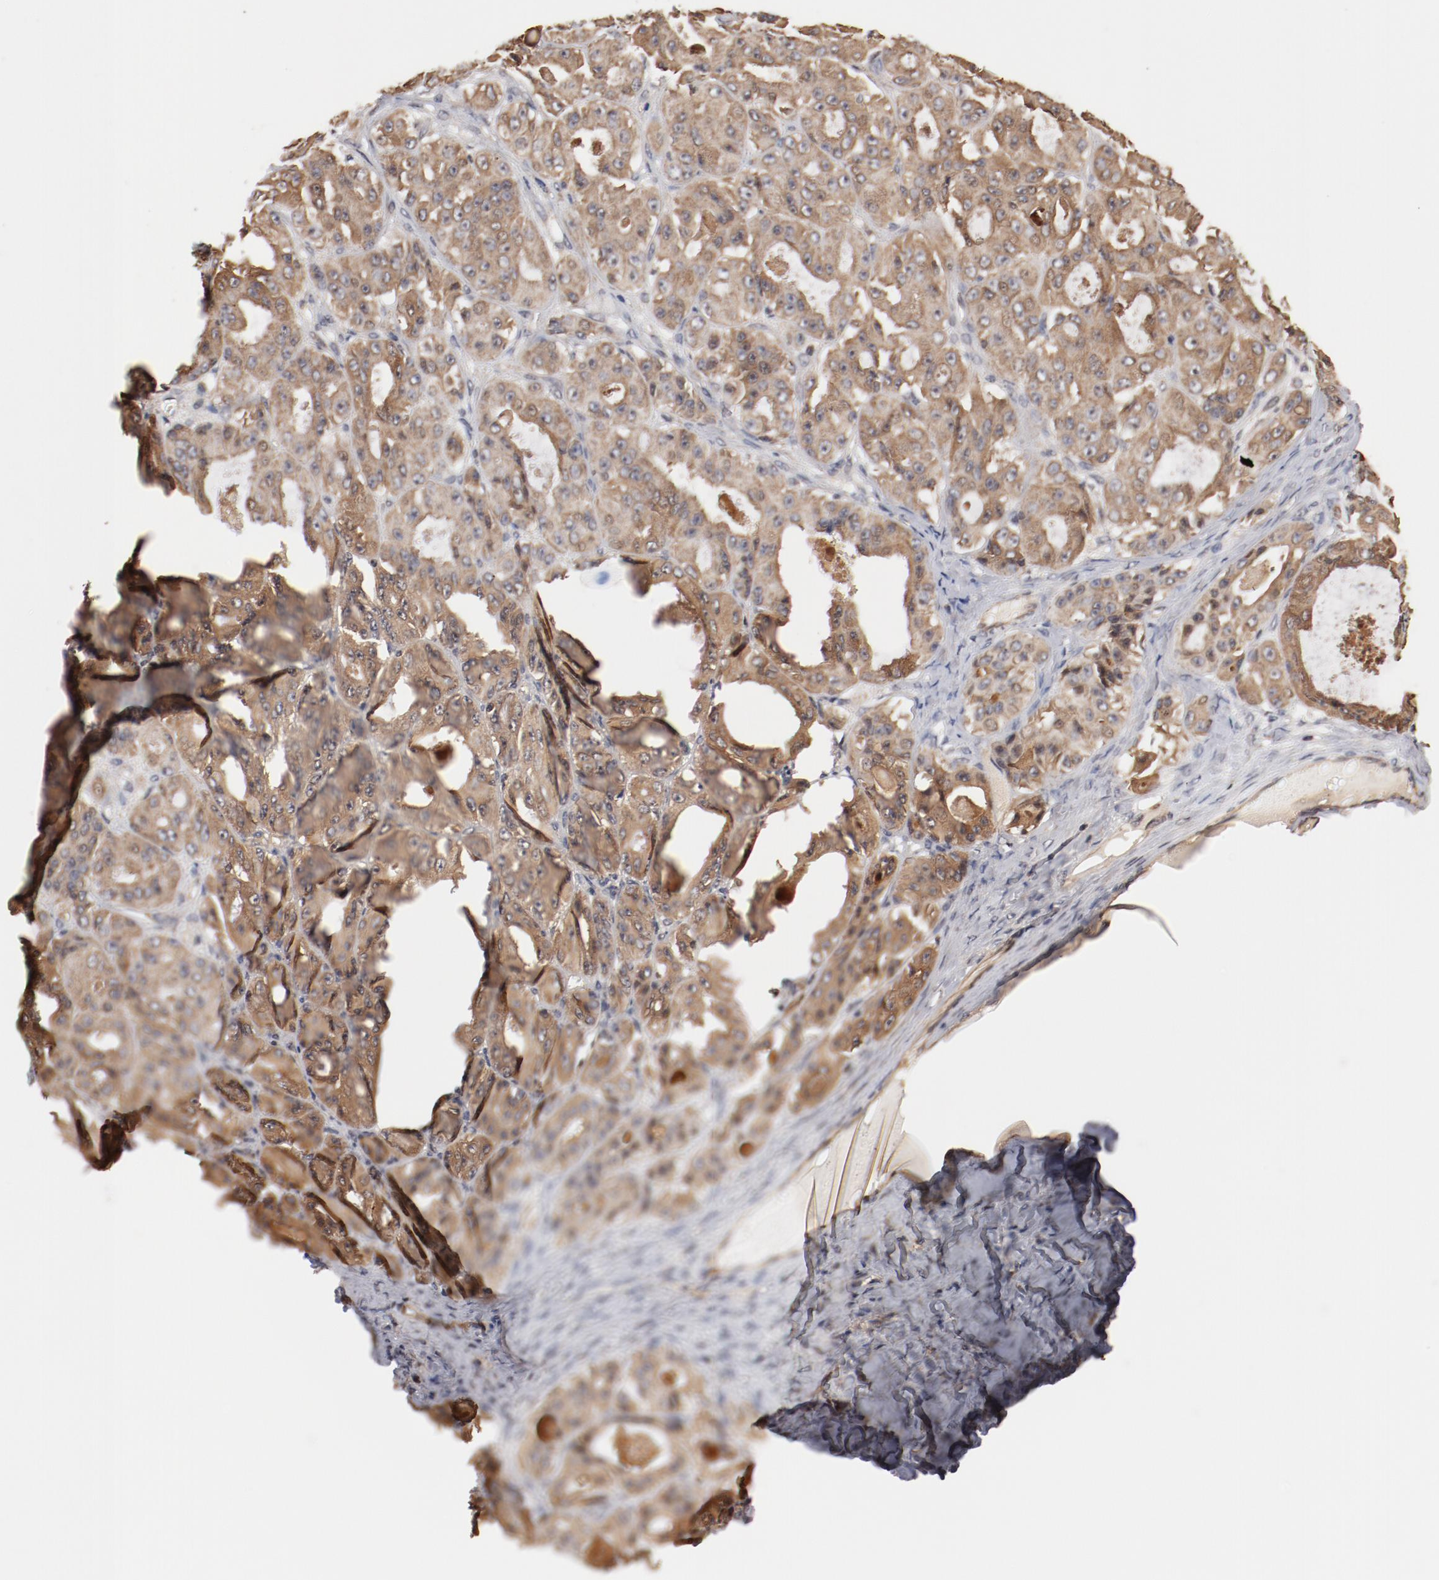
{"staining": {"intensity": "moderate", "quantity": ">75%", "location": "cytoplasmic/membranous"}, "tissue": "ovarian cancer", "cell_type": "Tumor cells", "image_type": "cancer", "snomed": [{"axis": "morphology", "description": "Carcinoma, endometroid"}, {"axis": "topography", "description": "Ovary"}], "caption": "Ovarian endometroid carcinoma stained with DAB (3,3'-diaminobenzidine) IHC reveals medium levels of moderate cytoplasmic/membranous positivity in approximately >75% of tumor cells.", "gene": "GUF1", "patient": {"sex": "female", "age": 61}}